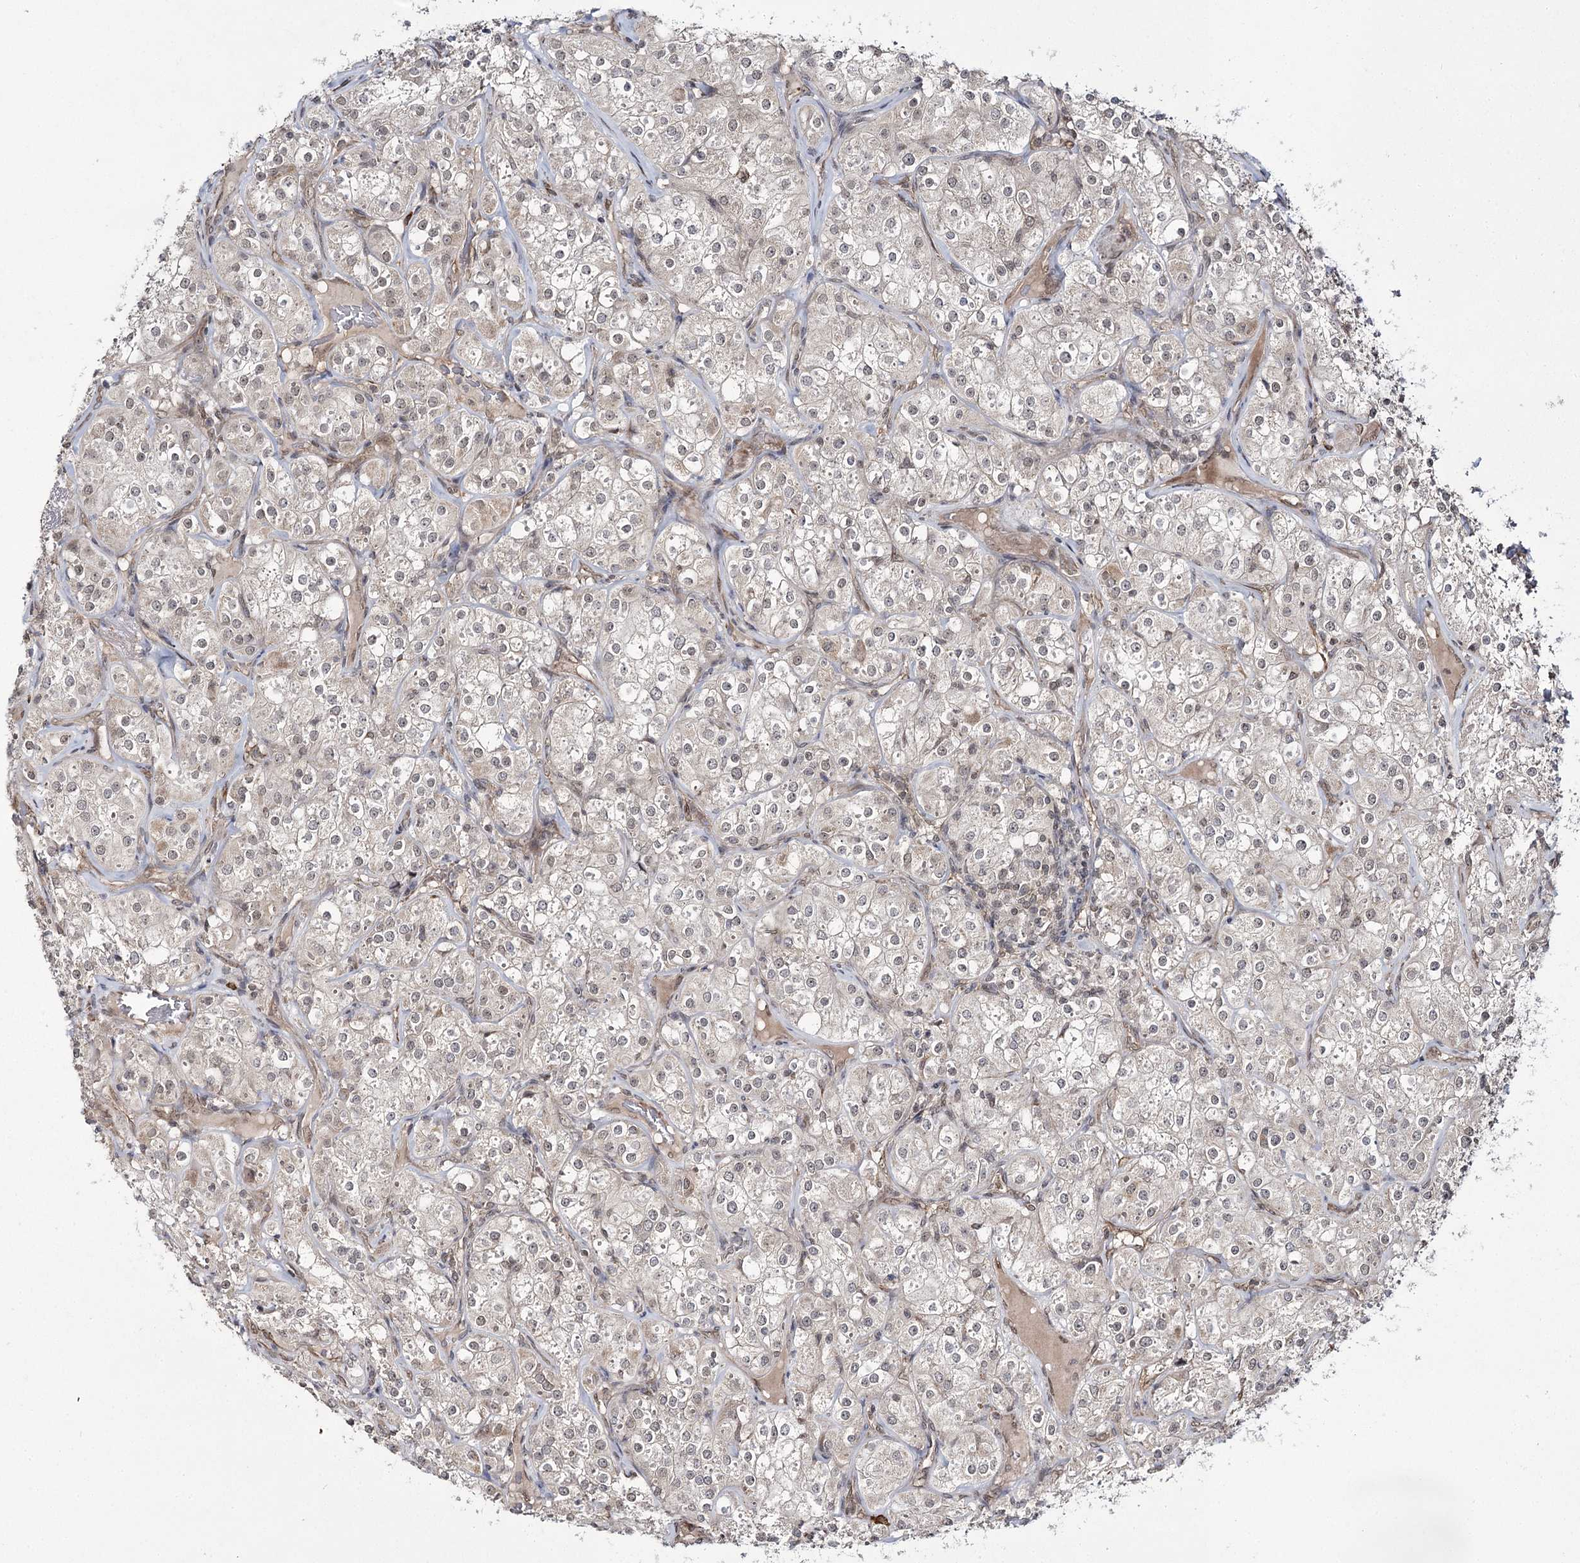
{"staining": {"intensity": "weak", "quantity": "<25%", "location": "nuclear"}, "tissue": "renal cancer", "cell_type": "Tumor cells", "image_type": "cancer", "snomed": [{"axis": "morphology", "description": "Adenocarcinoma, NOS"}, {"axis": "topography", "description": "Kidney"}], "caption": "The image shows no staining of tumor cells in adenocarcinoma (renal). (Stains: DAB (3,3'-diaminobenzidine) immunohistochemistry with hematoxylin counter stain, Microscopy: brightfield microscopy at high magnification).", "gene": "TRNT1", "patient": {"sex": "male", "age": 77}}